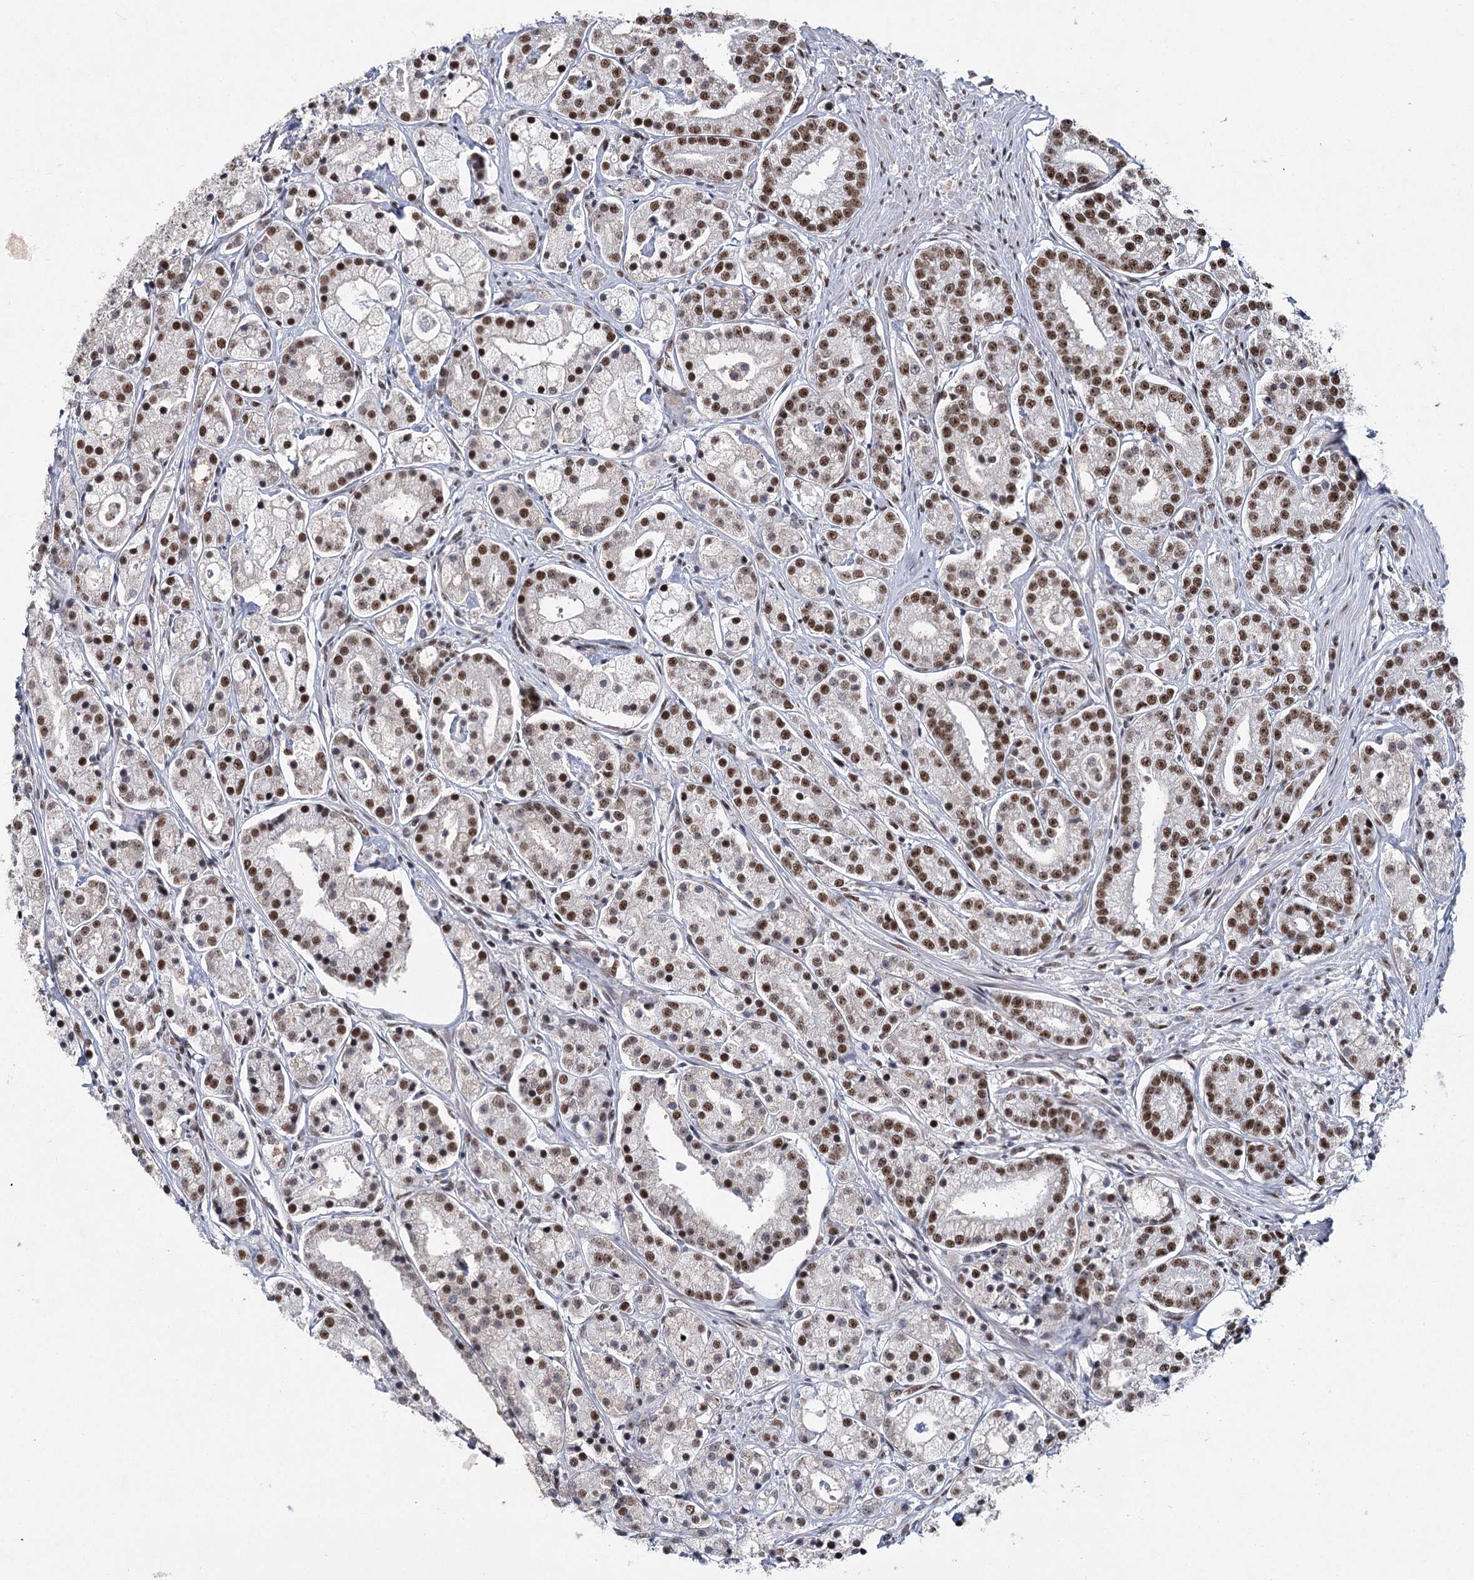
{"staining": {"intensity": "strong", "quantity": ">75%", "location": "nuclear"}, "tissue": "prostate cancer", "cell_type": "Tumor cells", "image_type": "cancer", "snomed": [{"axis": "morphology", "description": "Adenocarcinoma, High grade"}, {"axis": "topography", "description": "Prostate"}], "caption": "The immunohistochemical stain labels strong nuclear expression in tumor cells of adenocarcinoma (high-grade) (prostate) tissue.", "gene": "SCAF8", "patient": {"sex": "male", "age": 69}}